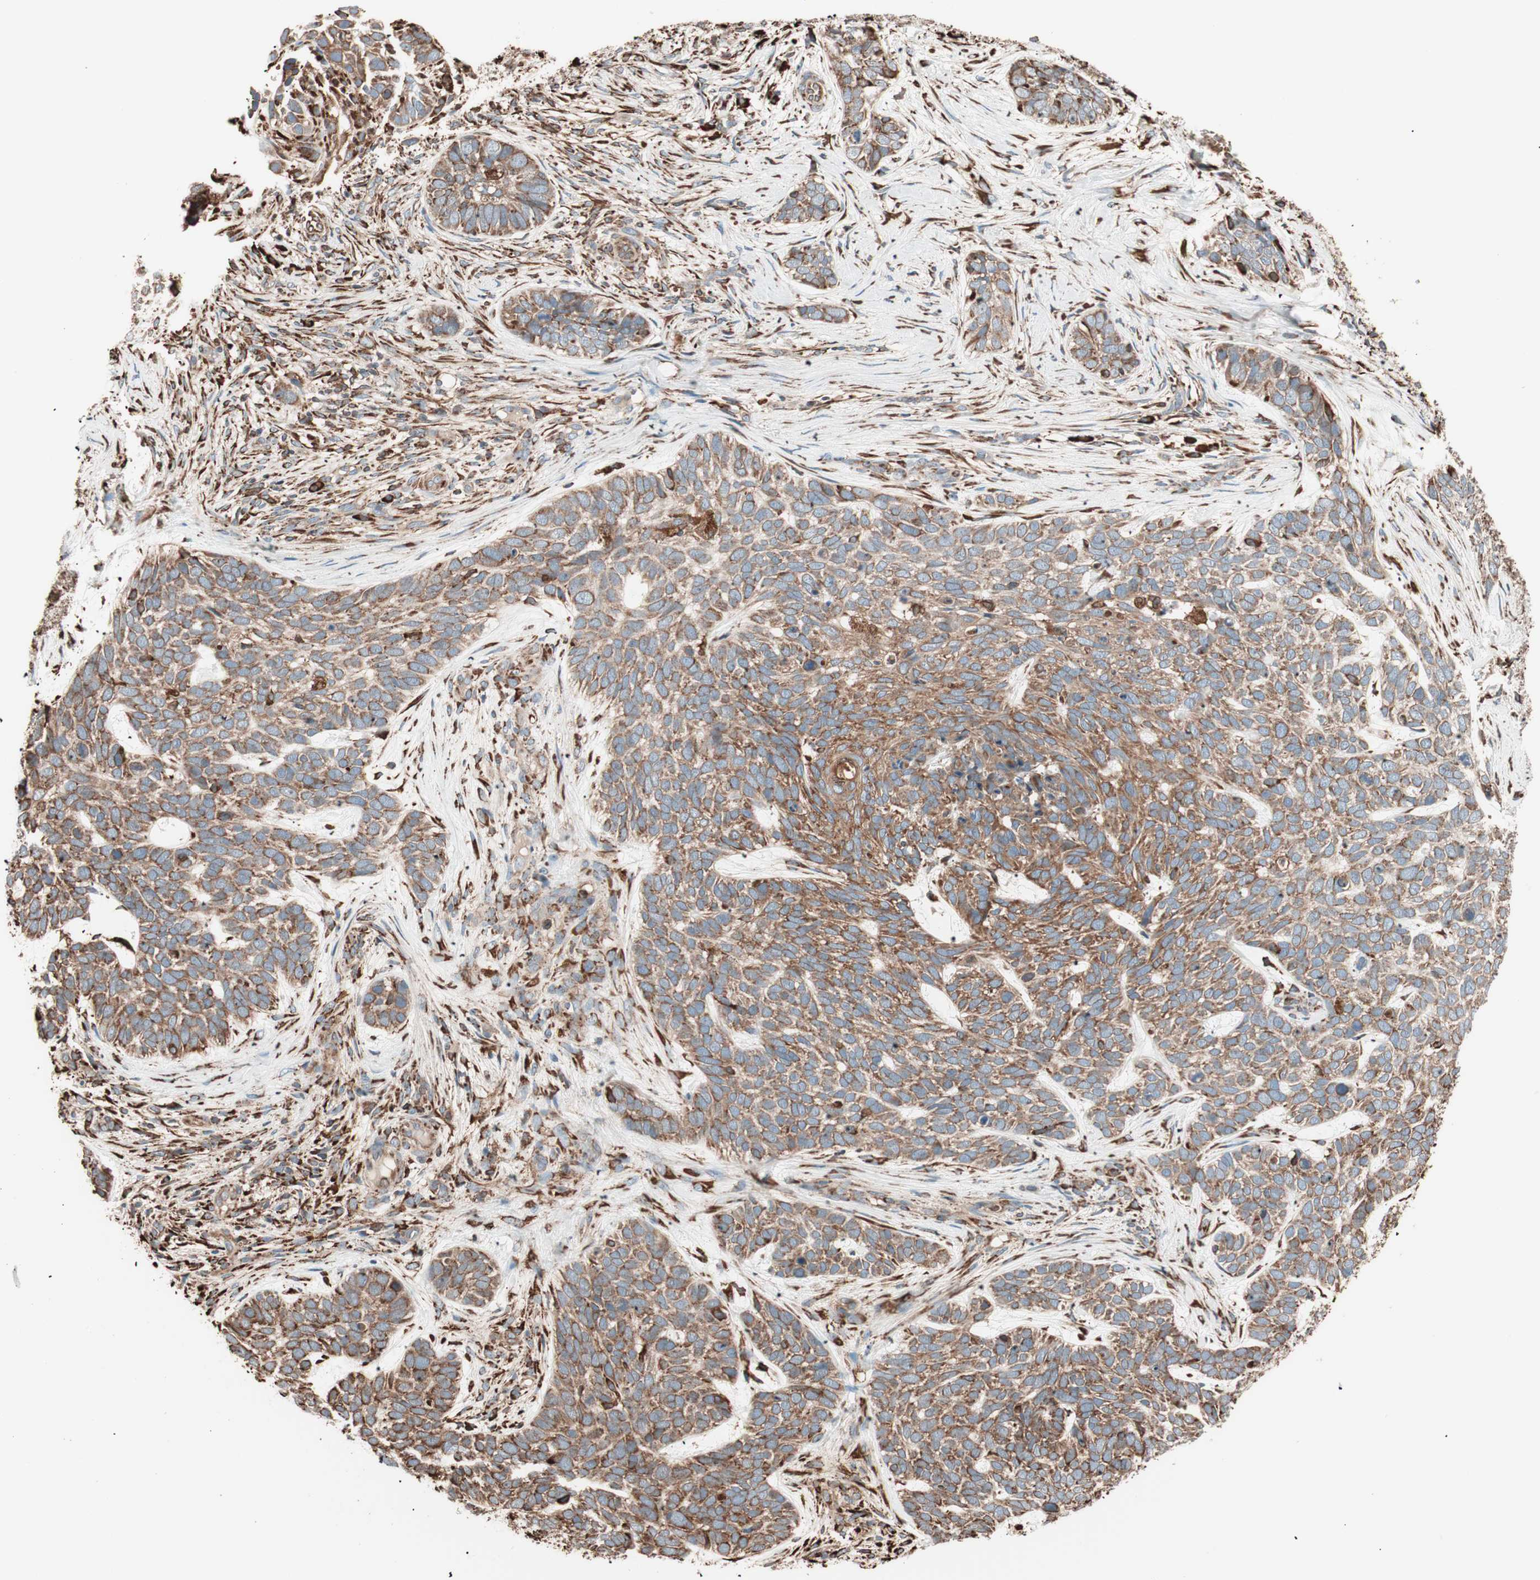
{"staining": {"intensity": "moderate", "quantity": ">75%", "location": "cytoplasmic/membranous"}, "tissue": "skin cancer", "cell_type": "Tumor cells", "image_type": "cancer", "snomed": [{"axis": "morphology", "description": "Basal cell carcinoma"}, {"axis": "topography", "description": "Skin"}], "caption": "This micrograph exhibits IHC staining of human skin cancer (basal cell carcinoma), with medium moderate cytoplasmic/membranous staining in approximately >75% of tumor cells.", "gene": "VEGFA", "patient": {"sex": "male", "age": 87}}